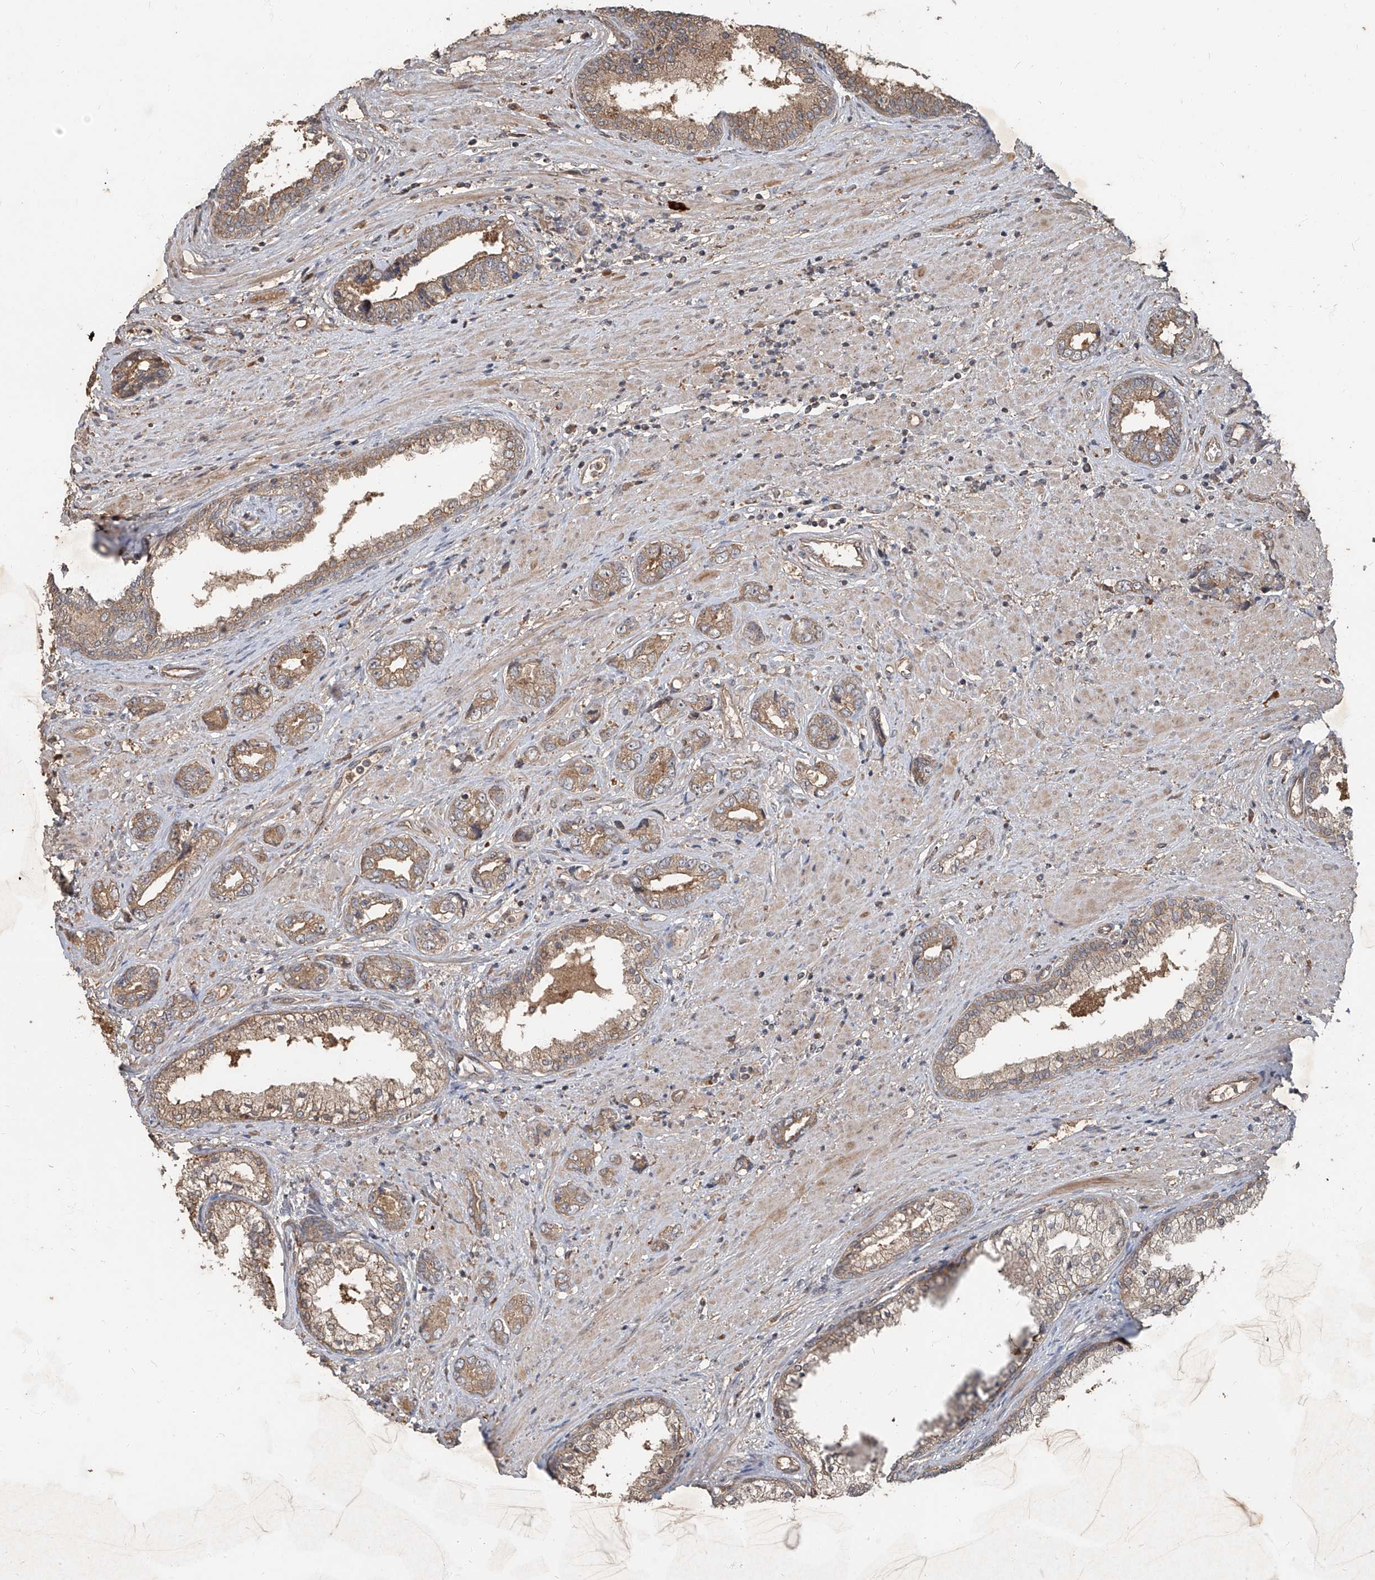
{"staining": {"intensity": "moderate", "quantity": ">75%", "location": "cytoplasmic/membranous"}, "tissue": "prostate cancer", "cell_type": "Tumor cells", "image_type": "cancer", "snomed": [{"axis": "morphology", "description": "Adenocarcinoma, High grade"}, {"axis": "topography", "description": "Prostate"}], "caption": "Immunohistochemistry image of prostate cancer (adenocarcinoma (high-grade)) stained for a protein (brown), which displays medium levels of moderate cytoplasmic/membranous staining in about >75% of tumor cells.", "gene": "CCN1", "patient": {"sex": "male", "age": 61}}